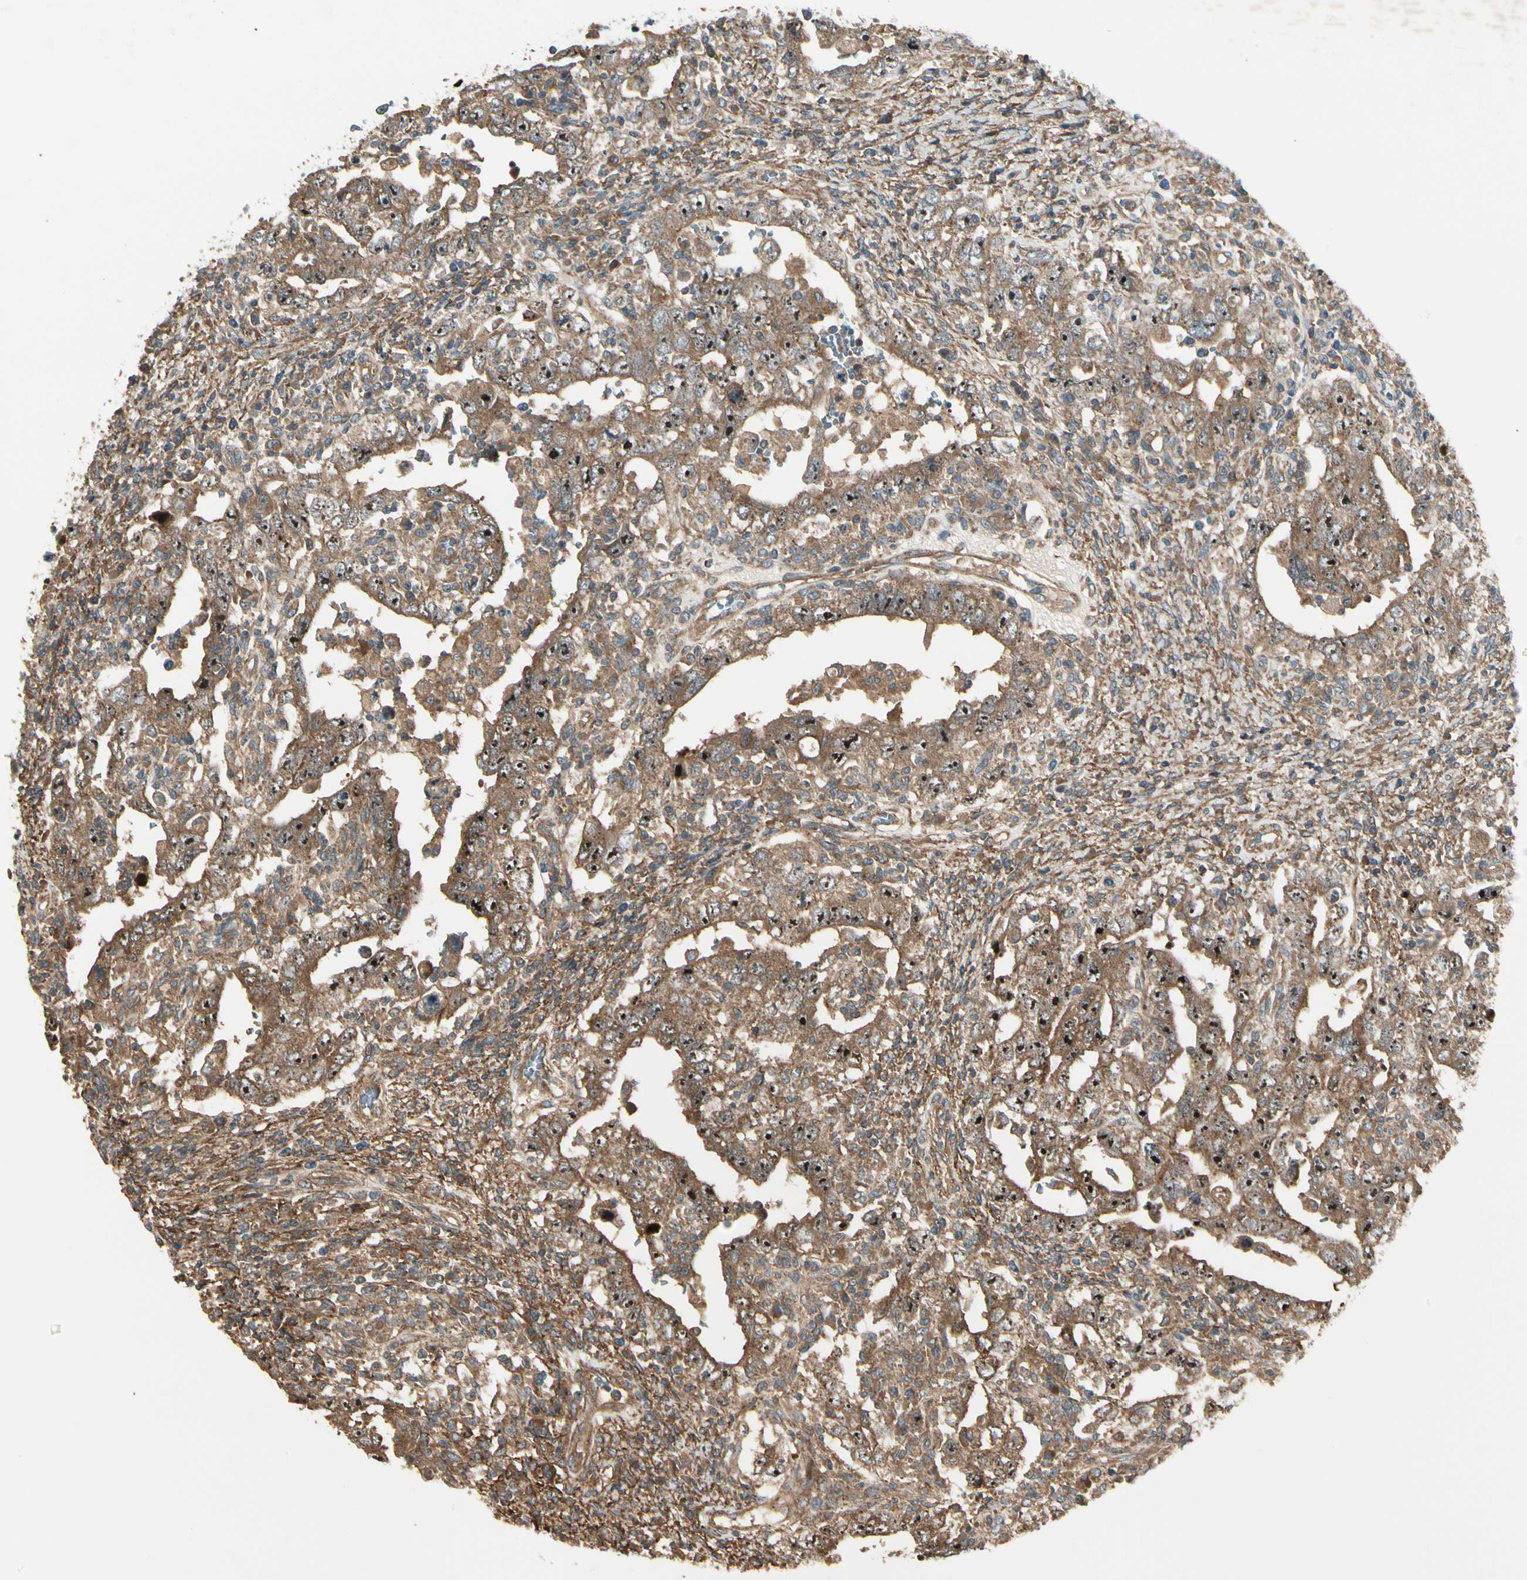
{"staining": {"intensity": "moderate", "quantity": ">75%", "location": "cytoplasmic/membranous"}, "tissue": "testis cancer", "cell_type": "Tumor cells", "image_type": "cancer", "snomed": [{"axis": "morphology", "description": "Carcinoma, Embryonal, NOS"}, {"axis": "topography", "description": "Testis"}], "caption": "DAB immunohistochemical staining of testis cancer (embryonal carcinoma) demonstrates moderate cytoplasmic/membranous protein expression in approximately >75% of tumor cells.", "gene": "FKBP15", "patient": {"sex": "male", "age": 26}}